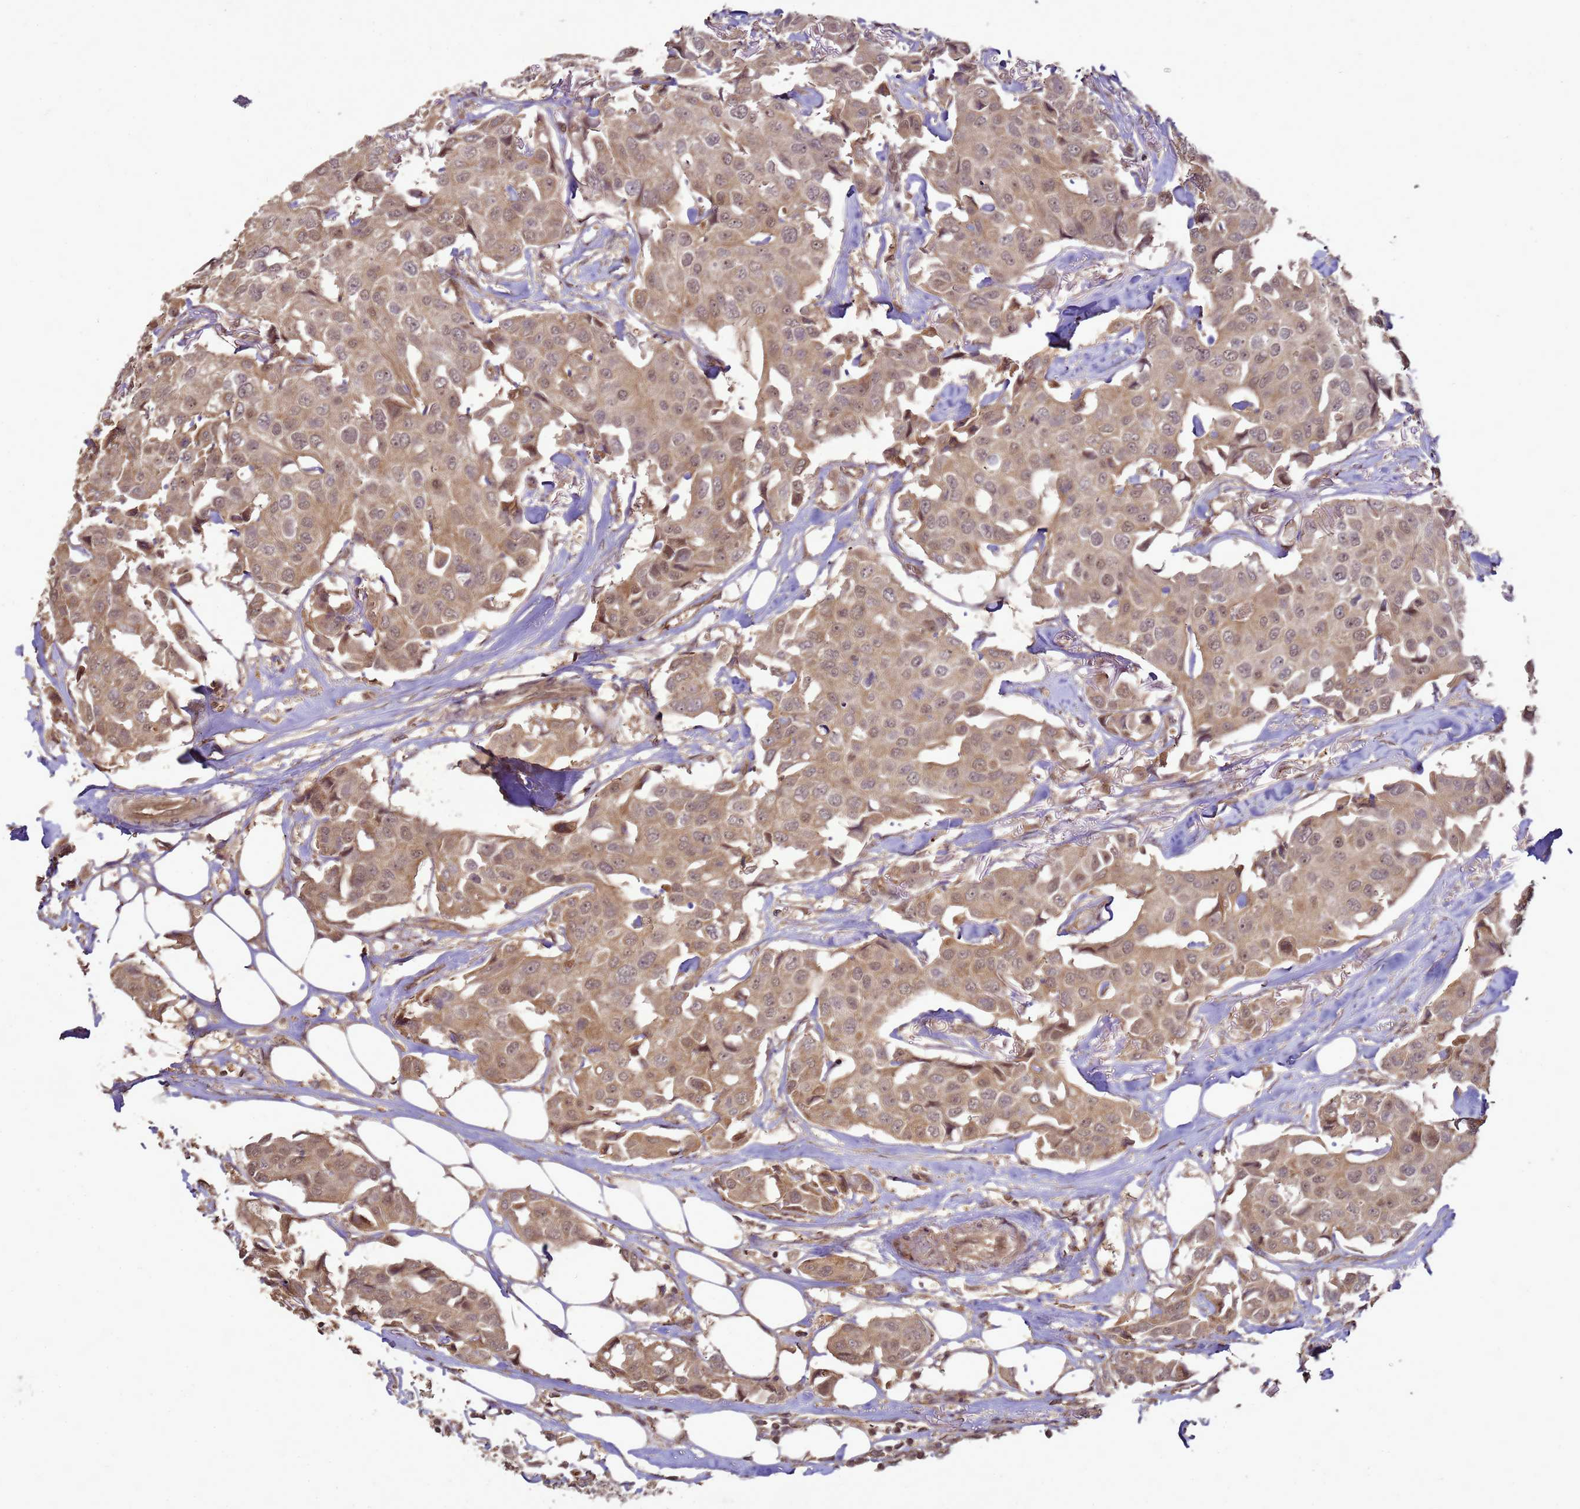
{"staining": {"intensity": "weak", "quantity": ">75%", "location": "cytoplasmic/membranous,nuclear"}, "tissue": "breast cancer", "cell_type": "Tumor cells", "image_type": "cancer", "snomed": [{"axis": "morphology", "description": "Duct carcinoma"}, {"axis": "topography", "description": "Breast"}], "caption": "Immunohistochemical staining of breast cancer (infiltrating ductal carcinoma) shows low levels of weak cytoplasmic/membranous and nuclear expression in approximately >75% of tumor cells.", "gene": "CRBN", "patient": {"sex": "female", "age": 80}}